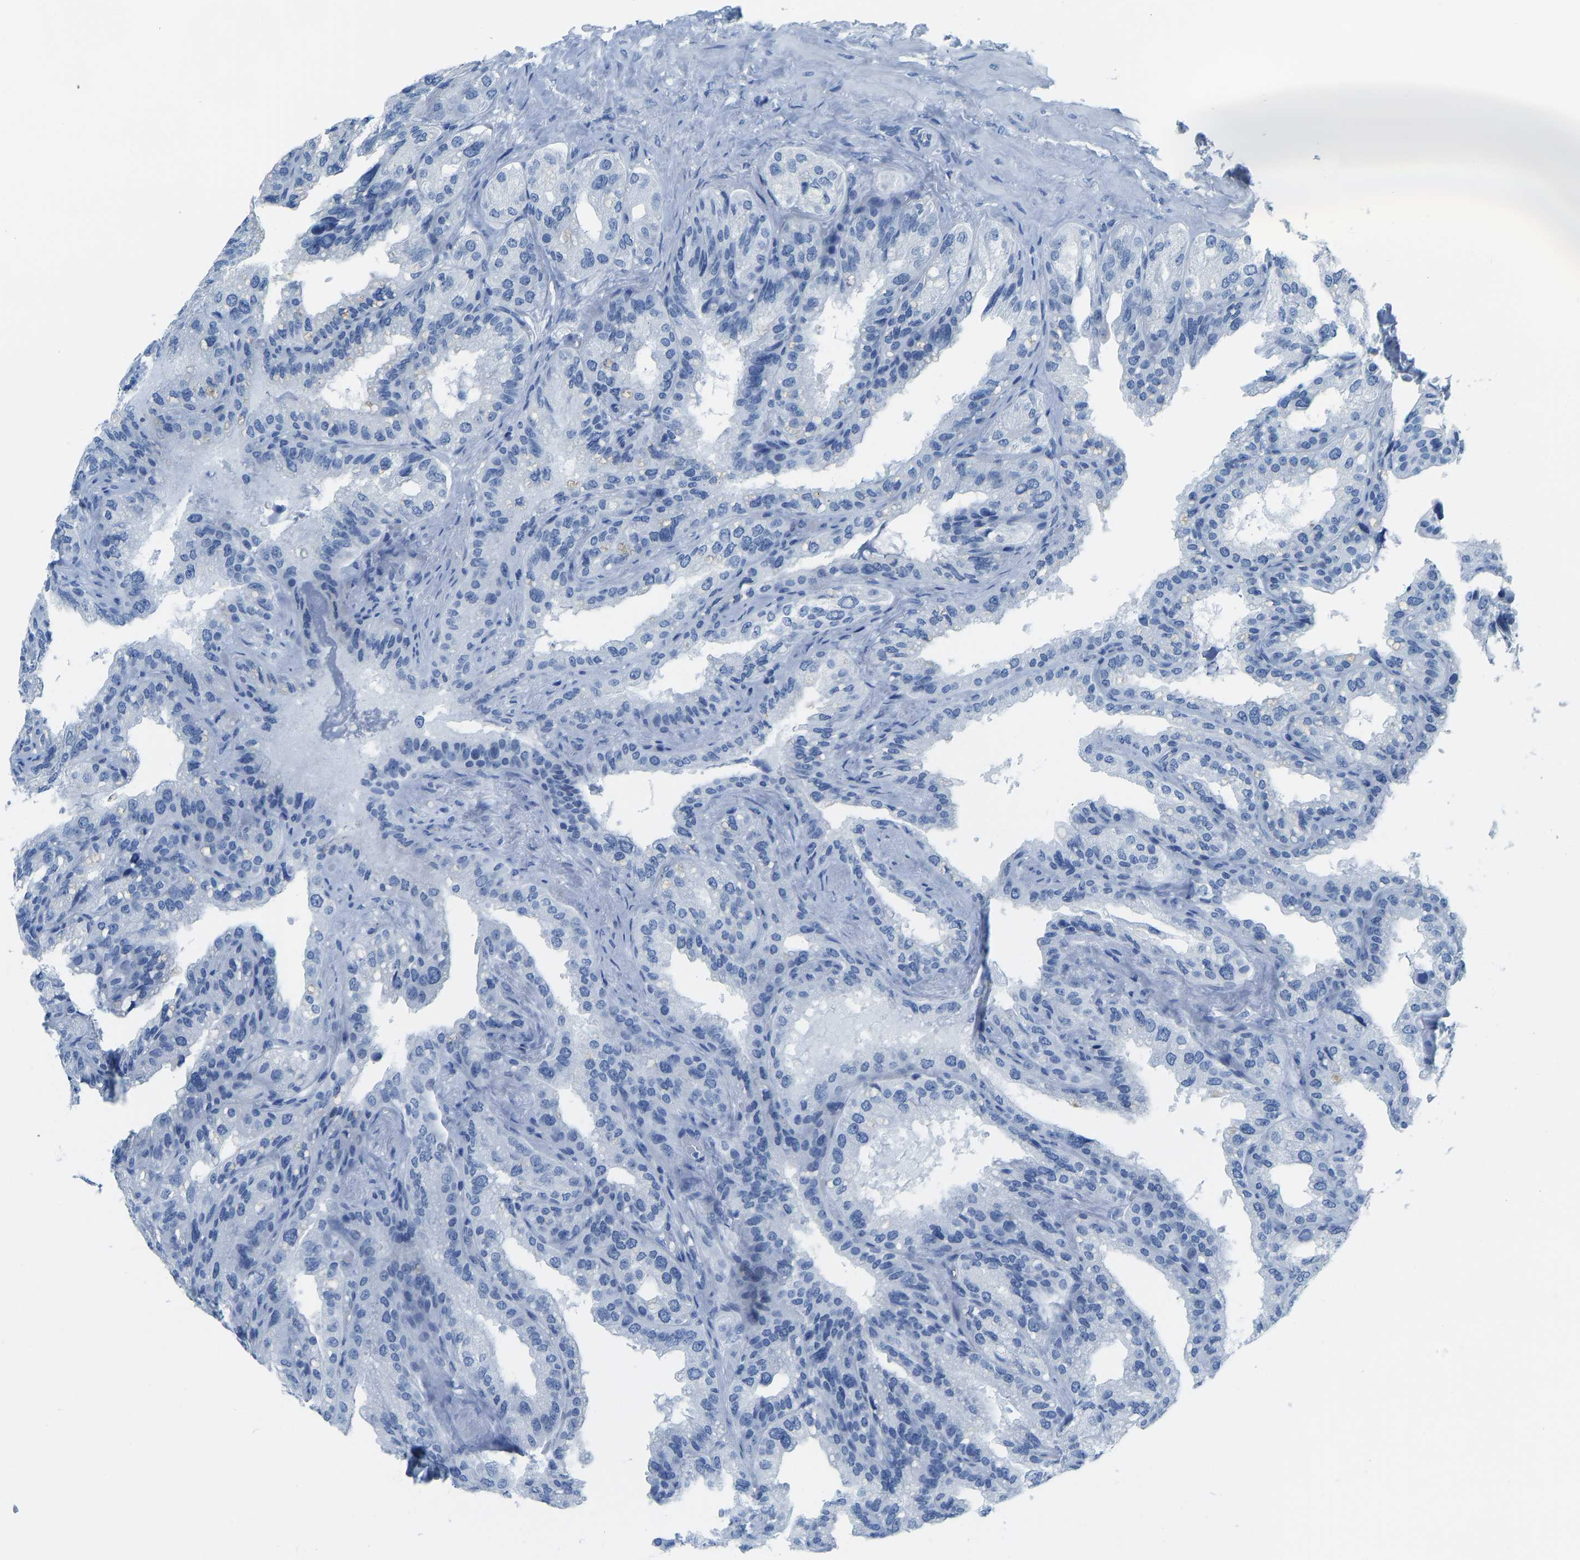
{"staining": {"intensity": "negative", "quantity": "none", "location": "none"}, "tissue": "seminal vesicle", "cell_type": "Glandular cells", "image_type": "normal", "snomed": [{"axis": "morphology", "description": "Normal tissue, NOS"}, {"axis": "topography", "description": "Seminal veicle"}], "caption": "This is an IHC image of benign seminal vesicle. There is no positivity in glandular cells.", "gene": "SERPINB3", "patient": {"sex": "male", "age": 68}}